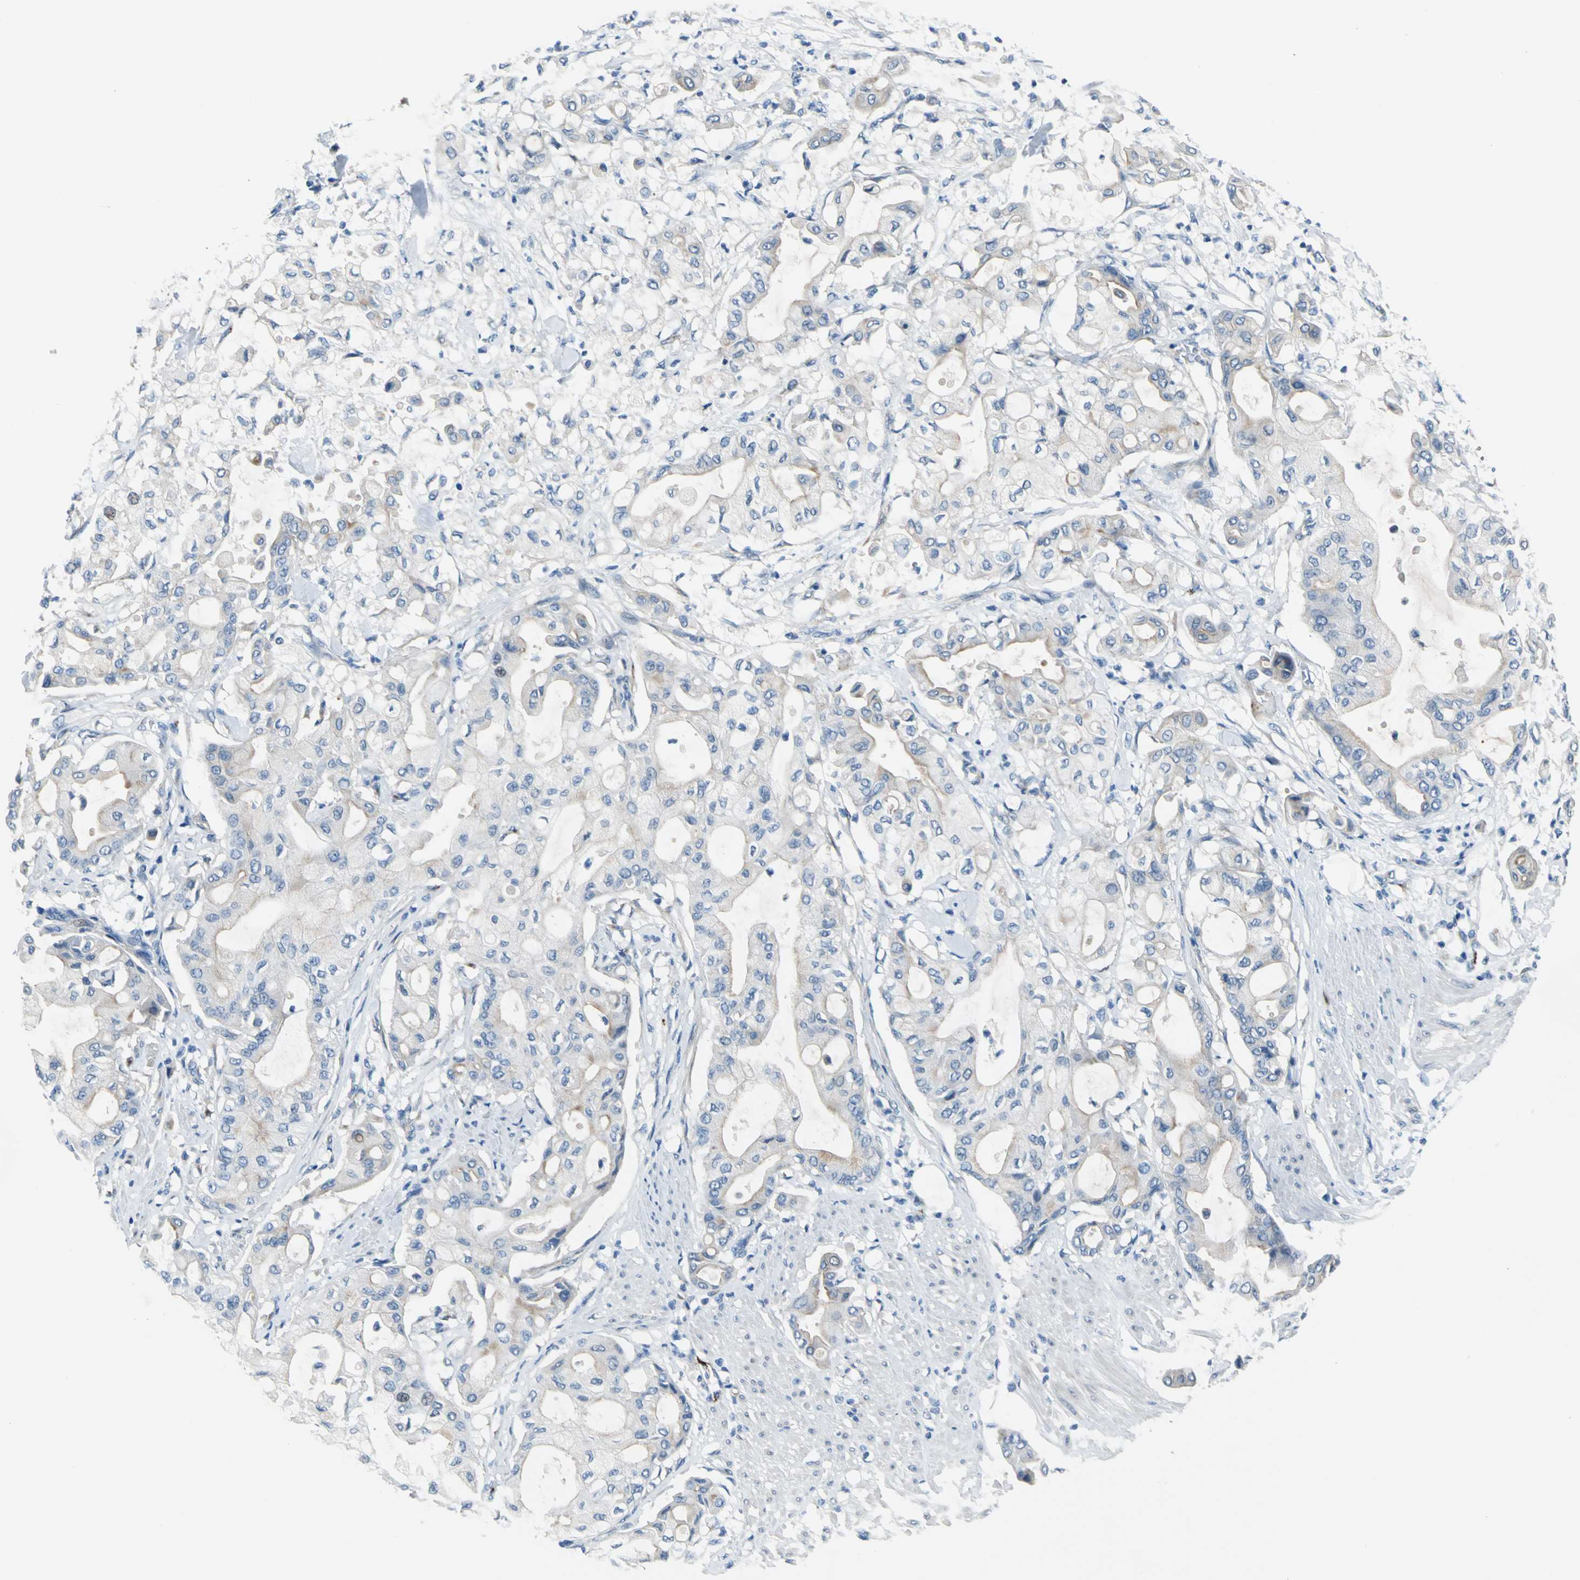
{"staining": {"intensity": "moderate", "quantity": "<25%", "location": "cytoplasmic/membranous"}, "tissue": "pancreatic cancer", "cell_type": "Tumor cells", "image_type": "cancer", "snomed": [{"axis": "morphology", "description": "Adenocarcinoma, NOS"}, {"axis": "morphology", "description": "Adenocarcinoma, metastatic, NOS"}, {"axis": "topography", "description": "Lymph node"}, {"axis": "topography", "description": "Pancreas"}, {"axis": "topography", "description": "Duodenum"}], "caption": "Moderate cytoplasmic/membranous protein positivity is present in about <25% of tumor cells in pancreatic cancer. (Stains: DAB in brown, nuclei in blue, Microscopy: brightfield microscopy at high magnification).", "gene": "SELP", "patient": {"sex": "female", "age": 64}}